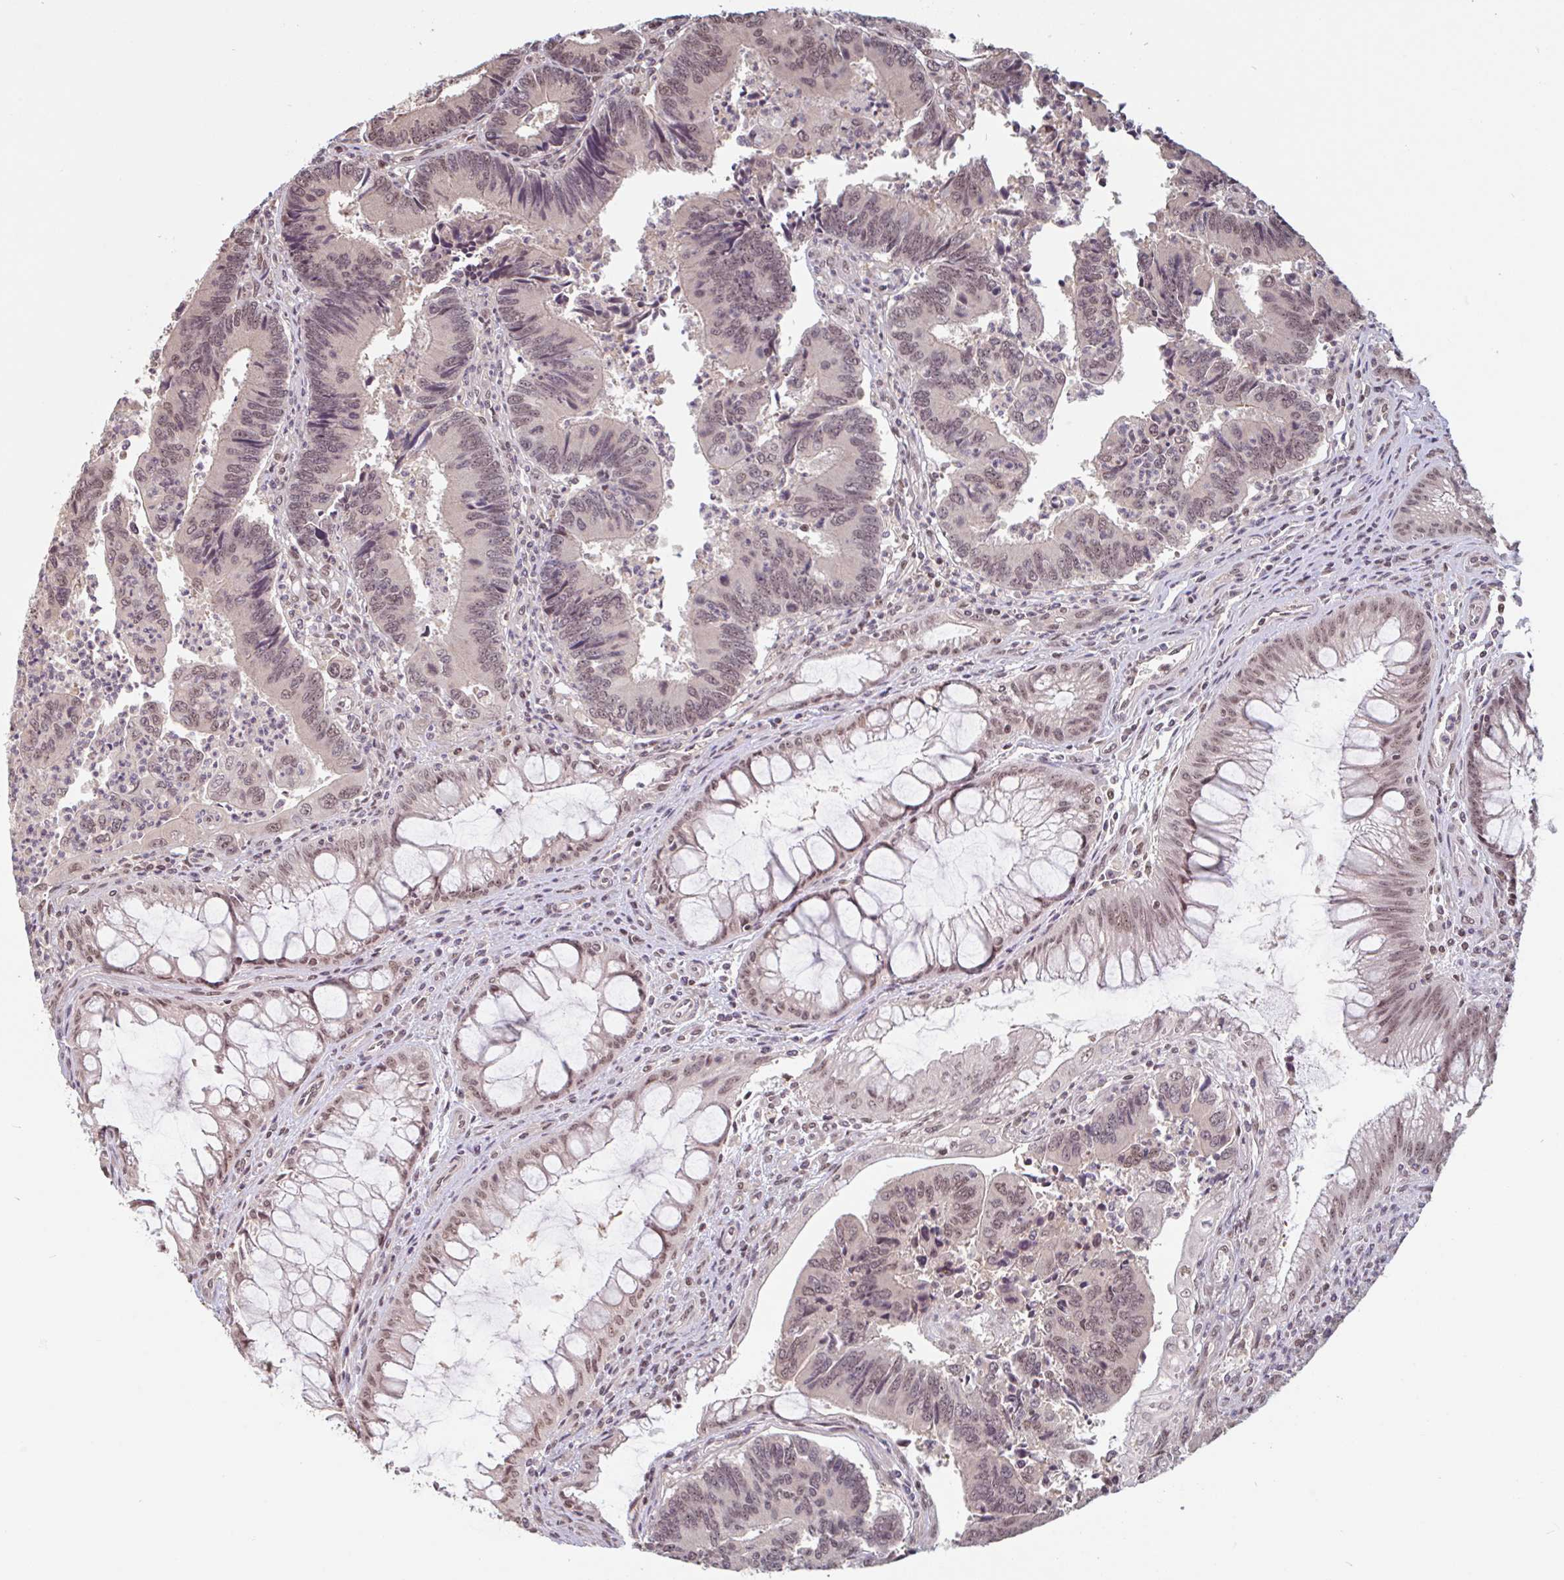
{"staining": {"intensity": "weak", "quantity": ">75%", "location": "nuclear"}, "tissue": "colorectal cancer", "cell_type": "Tumor cells", "image_type": "cancer", "snomed": [{"axis": "morphology", "description": "Adenocarcinoma, NOS"}, {"axis": "topography", "description": "Colon"}], "caption": "Protein staining shows weak nuclear expression in about >75% of tumor cells in colorectal adenocarcinoma.", "gene": "DR1", "patient": {"sex": "female", "age": 67}}